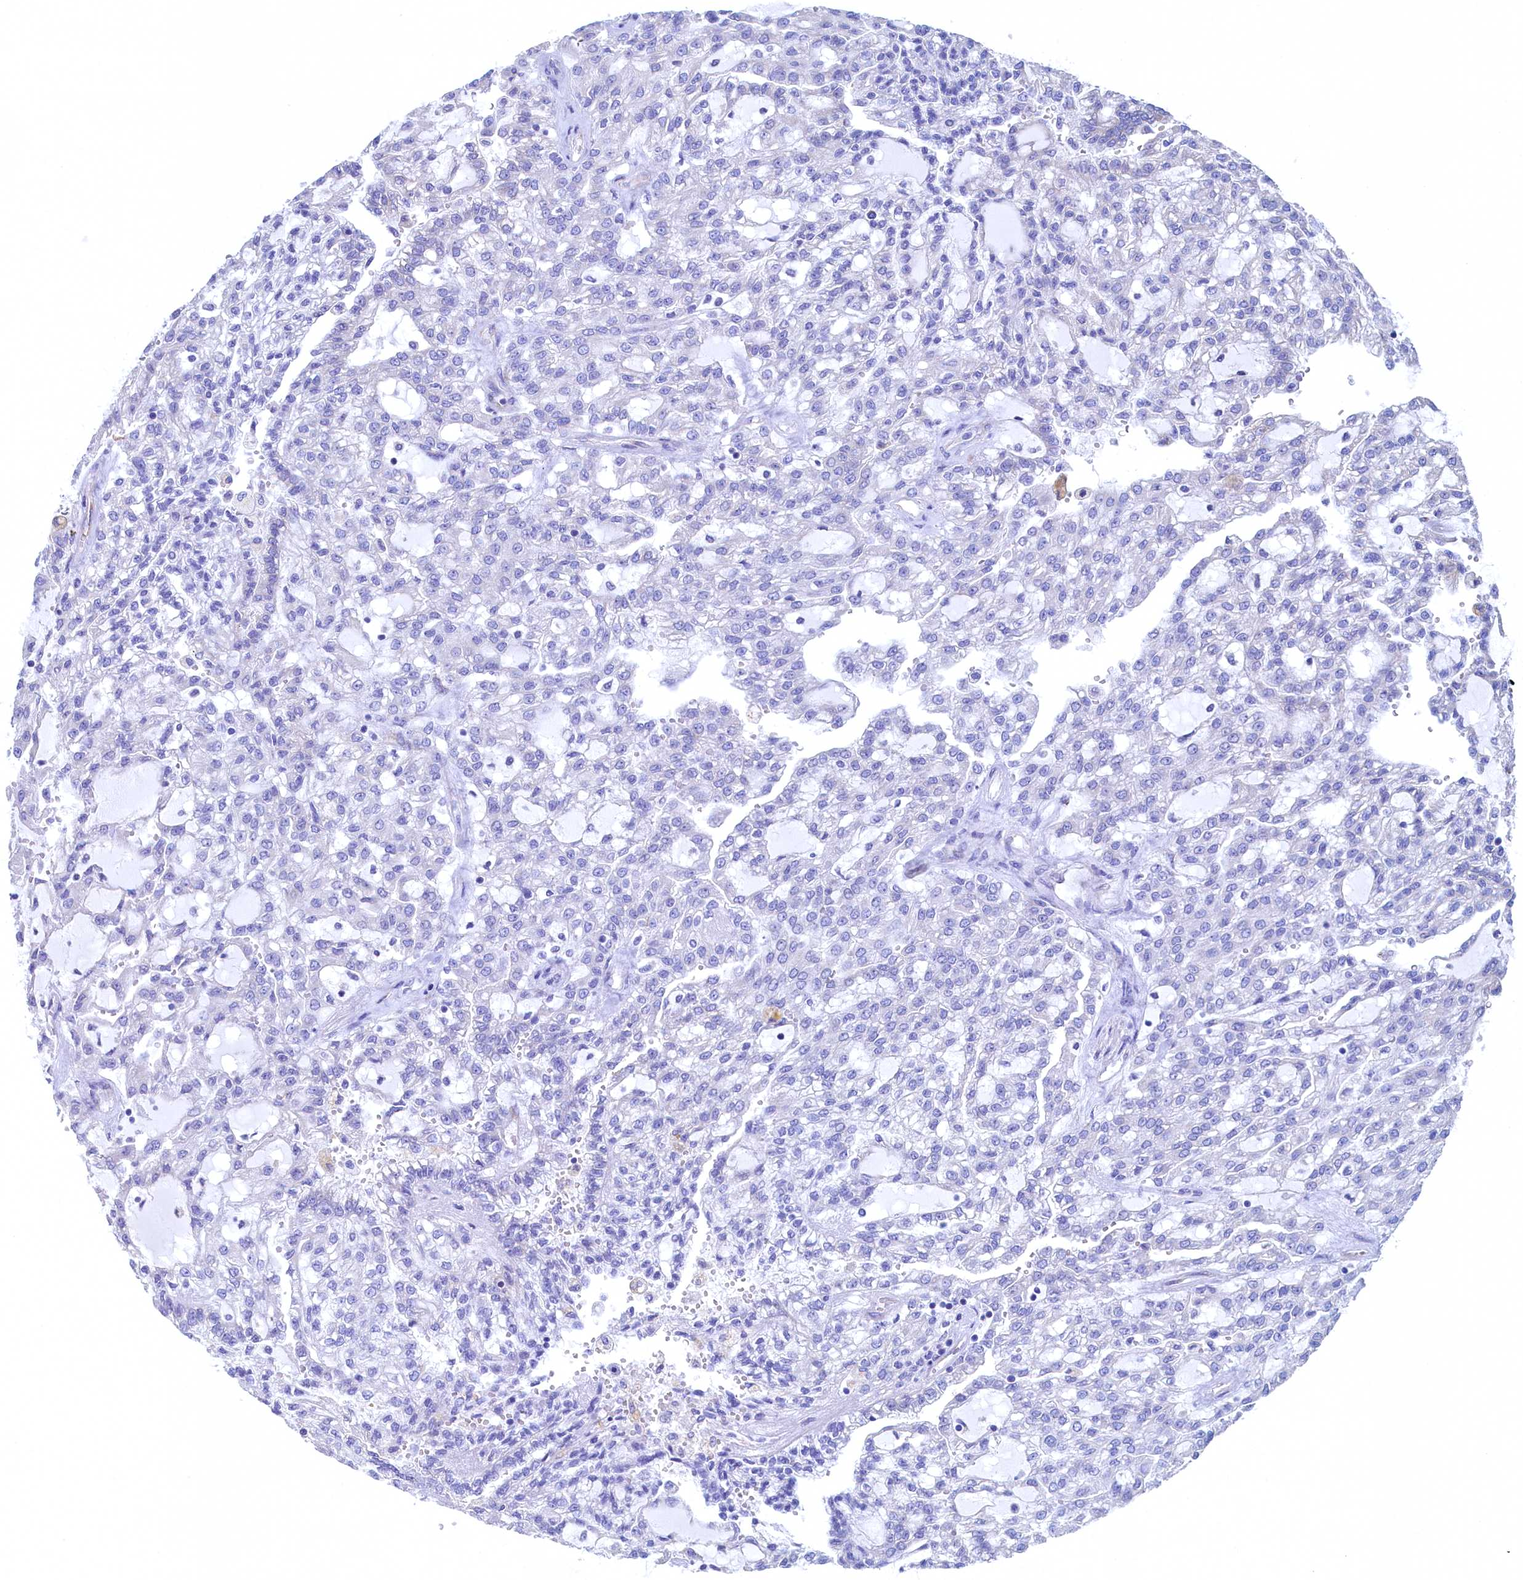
{"staining": {"intensity": "negative", "quantity": "none", "location": "none"}, "tissue": "renal cancer", "cell_type": "Tumor cells", "image_type": "cancer", "snomed": [{"axis": "morphology", "description": "Adenocarcinoma, NOS"}, {"axis": "topography", "description": "Kidney"}], "caption": "Renal cancer (adenocarcinoma) was stained to show a protein in brown. There is no significant positivity in tumor cells.", "gene": "CBLIF", "patient": {"sex": "male", "age": 63}}